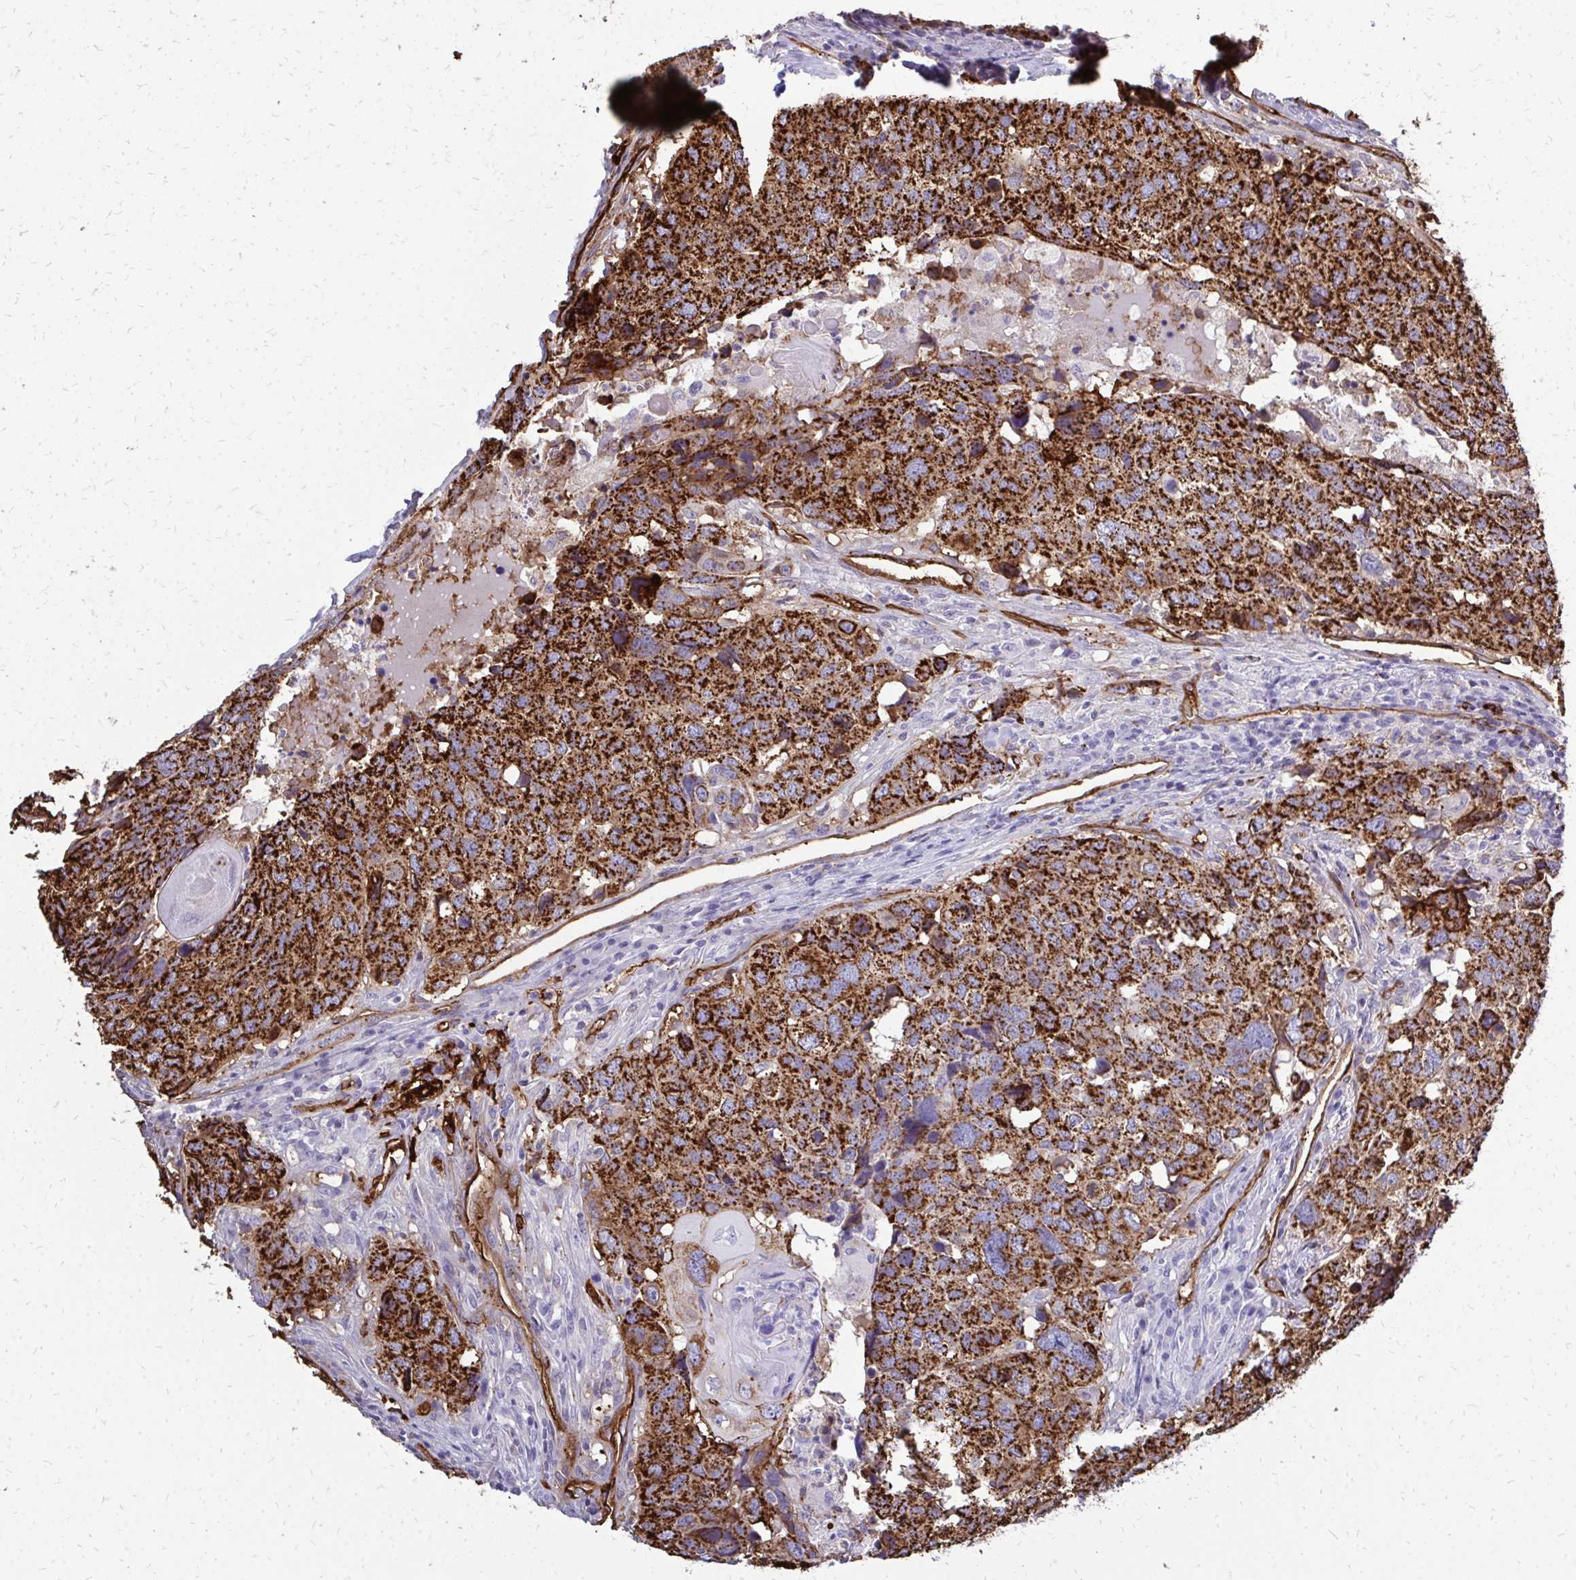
{"staining": {"intensity": "strong", "quantity": ">75%", "location": "cytoplasmic/membranous"}, "tissue": "head and neck cancer", "cell_type": "Tumor cells", "image_type": "cancer", "snomed": [{"axis": "morphology", "description": "Normal tissue, NOS"}, {"axis": "morphology", "description": "Squamous cell carcinoma, NOS"}, {"axis": "topography", "description": "Skeletal muscle"}, {"axis": "topography", "description": "Vascular tissue"}, {"axis": "topography", "description": "Peripheral nerve tissue"}, {"axis": "topography", "description": "Head-Neck"}], "caption": "DAB (3,3'-diaminobenzidine) immunohistochemical staining of human head and neck cancer displays strong cytoplasmic/membranous protein staining in approximately >75% of tumor cells.", "gene": "MARCKSL1", "patient": {"sex": "male", "age": 66}}